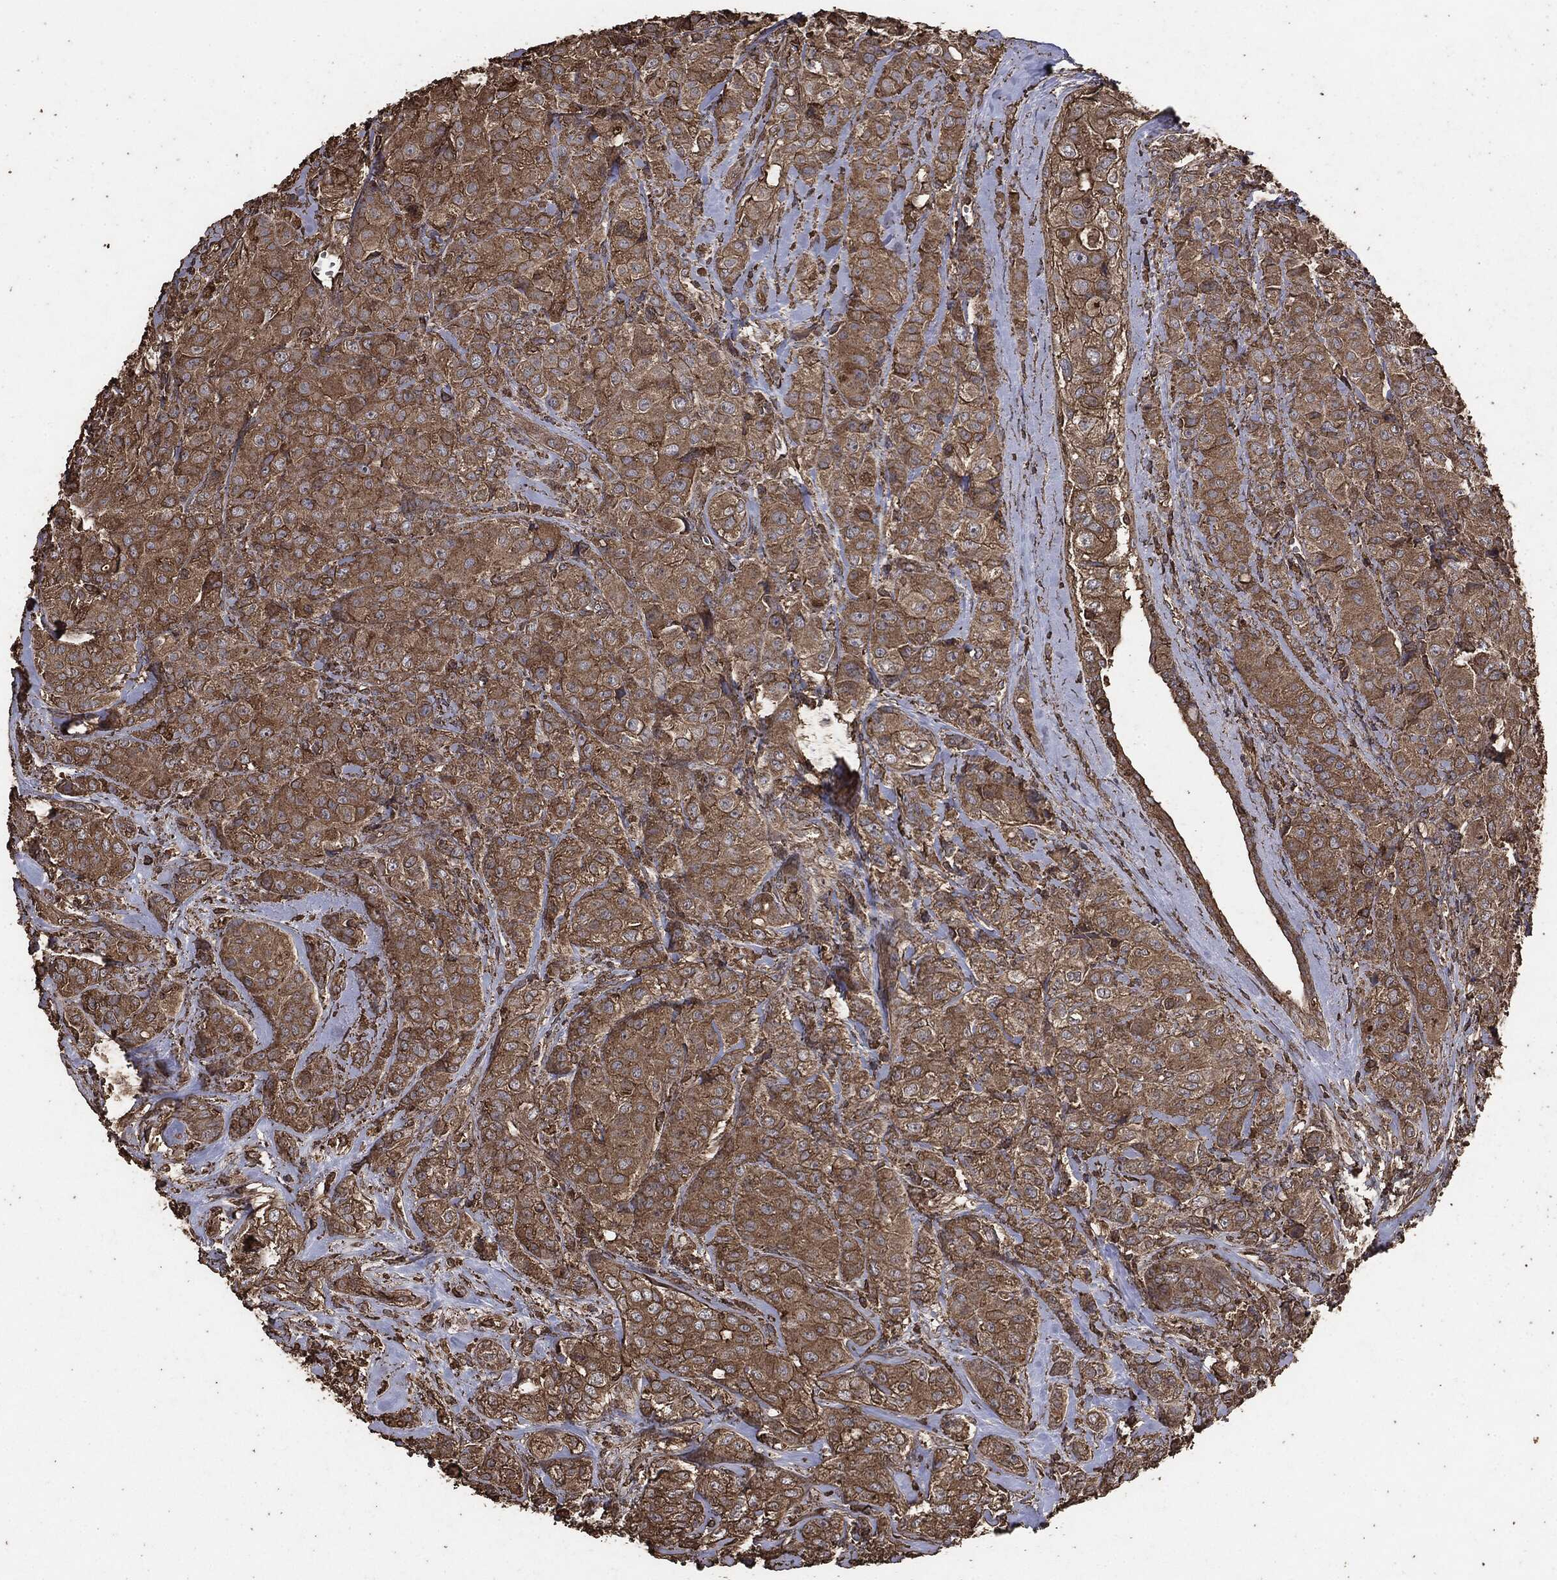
{"staining": {"intensity": "moderate", "quantity": ">75%", "location": "cytoplasmic/membranous"}, "tissue": "breast cancer", "cell_type": "Tumor cells", "image_type": "cancer", "snomed": [{"axis": "morphology", "description": "Normal tissue, NOS"}, {"axis": "morphology", "description": "Duct carcinoma"}, {"axis": "topography", "description": "Breast"}], "caption": "DAB immunohistochemical staining of breast cancer (invasive ductal carcinoma) displays moderate cytoplasmic/membranous protein staining in approximately >75% of tumor cells.", "gene": "MTOR", "patient": {"sex": "female", "age": 43}}